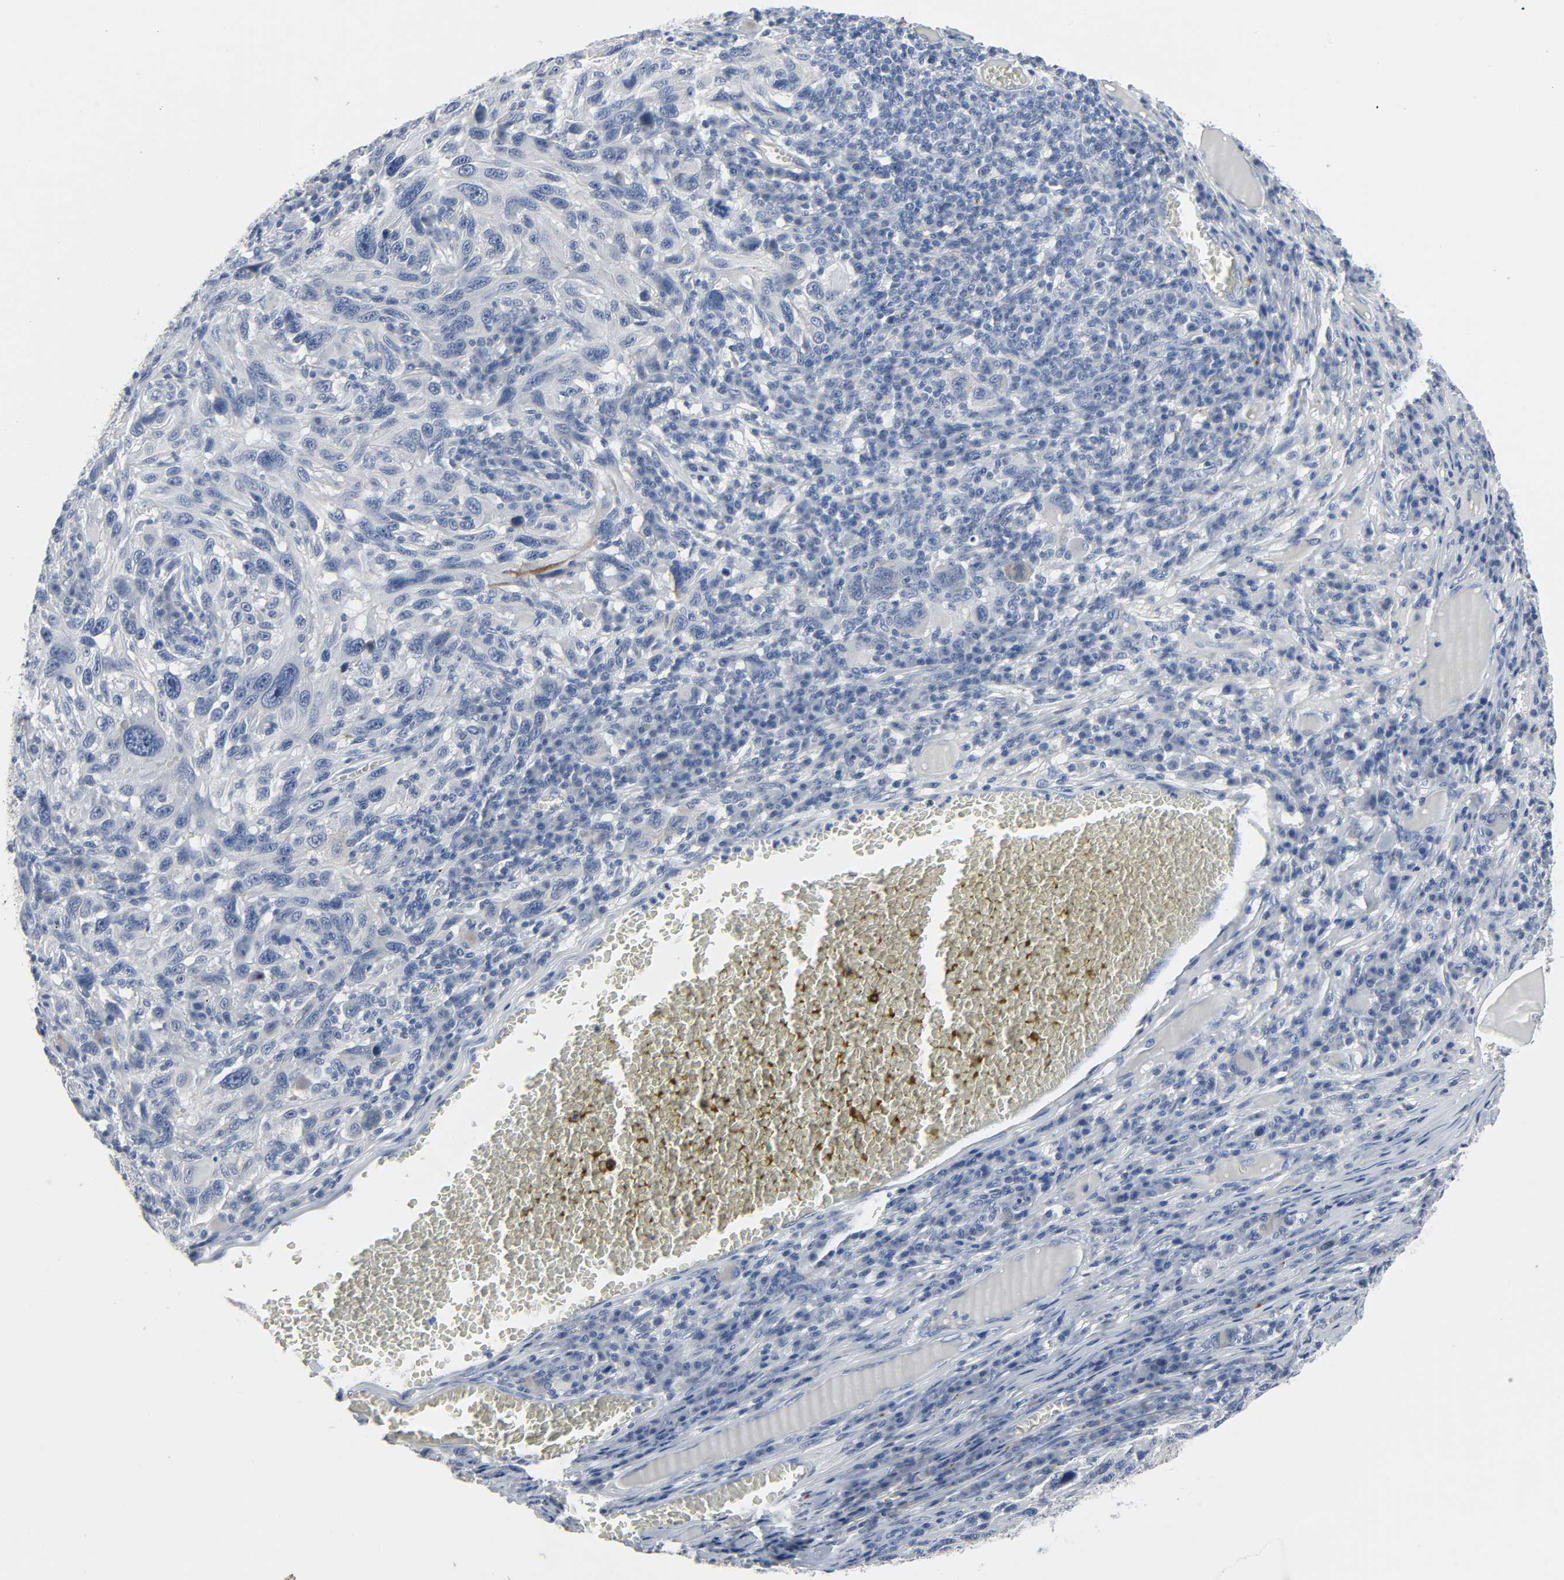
{"staining": {"intensity": "weak", "quantity": "<25%", "location": "cytoplasmic/membranous"}, "tissue": "melanoma", "cell_type": "Tumor cells", "image_type": "cancer", "snomed": [{"axis": "morphology", "description": "Malignant melanoma, NOS"}, {"axis": "topography", "description": "Skin"}], "caption": "Malignant melanoma stained for a protein using immunohistochemistry exhibits no staining tumor cells.", "gene": "FBLN5", "patient": {"sex": "male", "age": 53}}